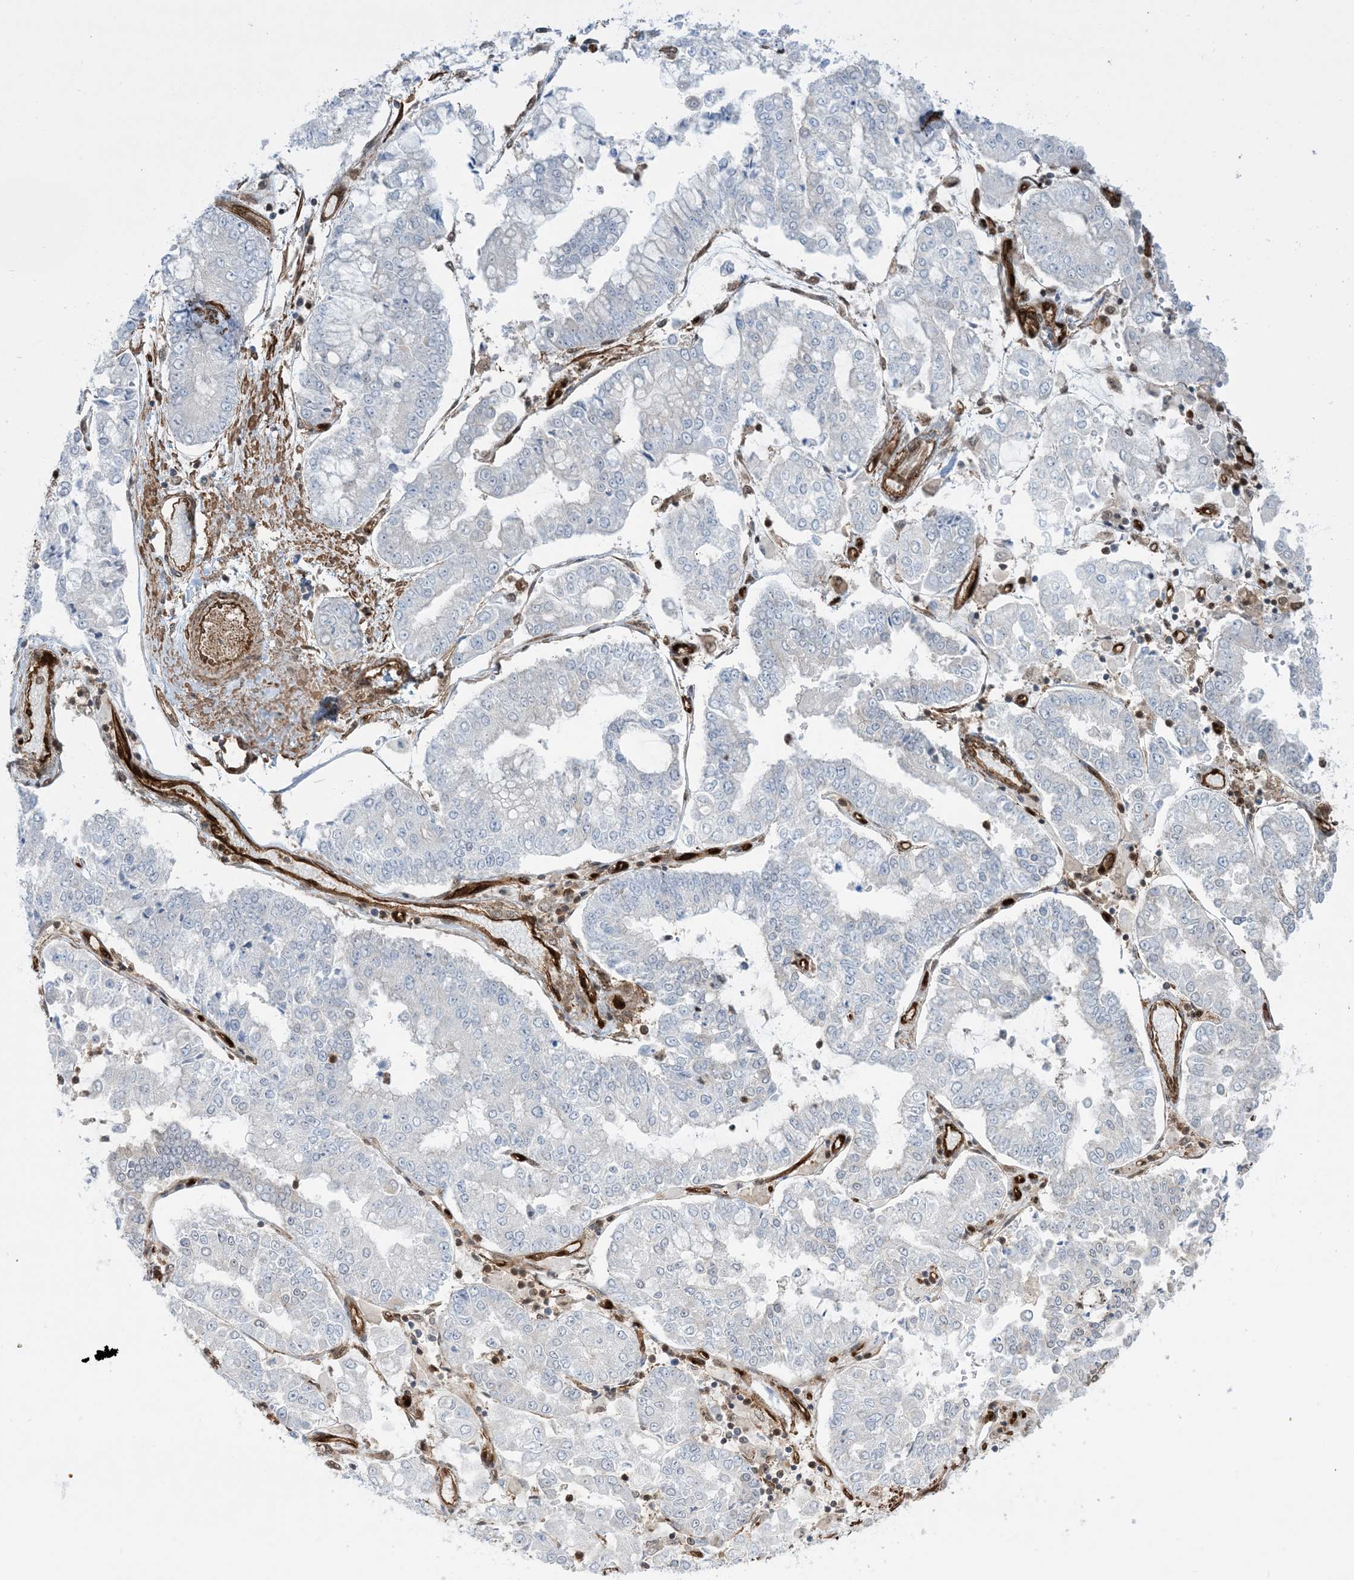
{"staining": {"intensity": "negative", "quantity": "none", "location": "none"}, "tissue": "stomach cancer", "cell_type": "Tumor cells", "image_type": "cancer", "snomed": [{"axis": "morphology", "description": "Adenocarcinoma, NOS"}, {"axis": "topography", "description": "Stomach"}], "caption": "Tumor cells show no significant protein expression in stomach adenocarcinoma.", "gene": "PPM1F", "patient": {"sex": "male", "age": 76}}